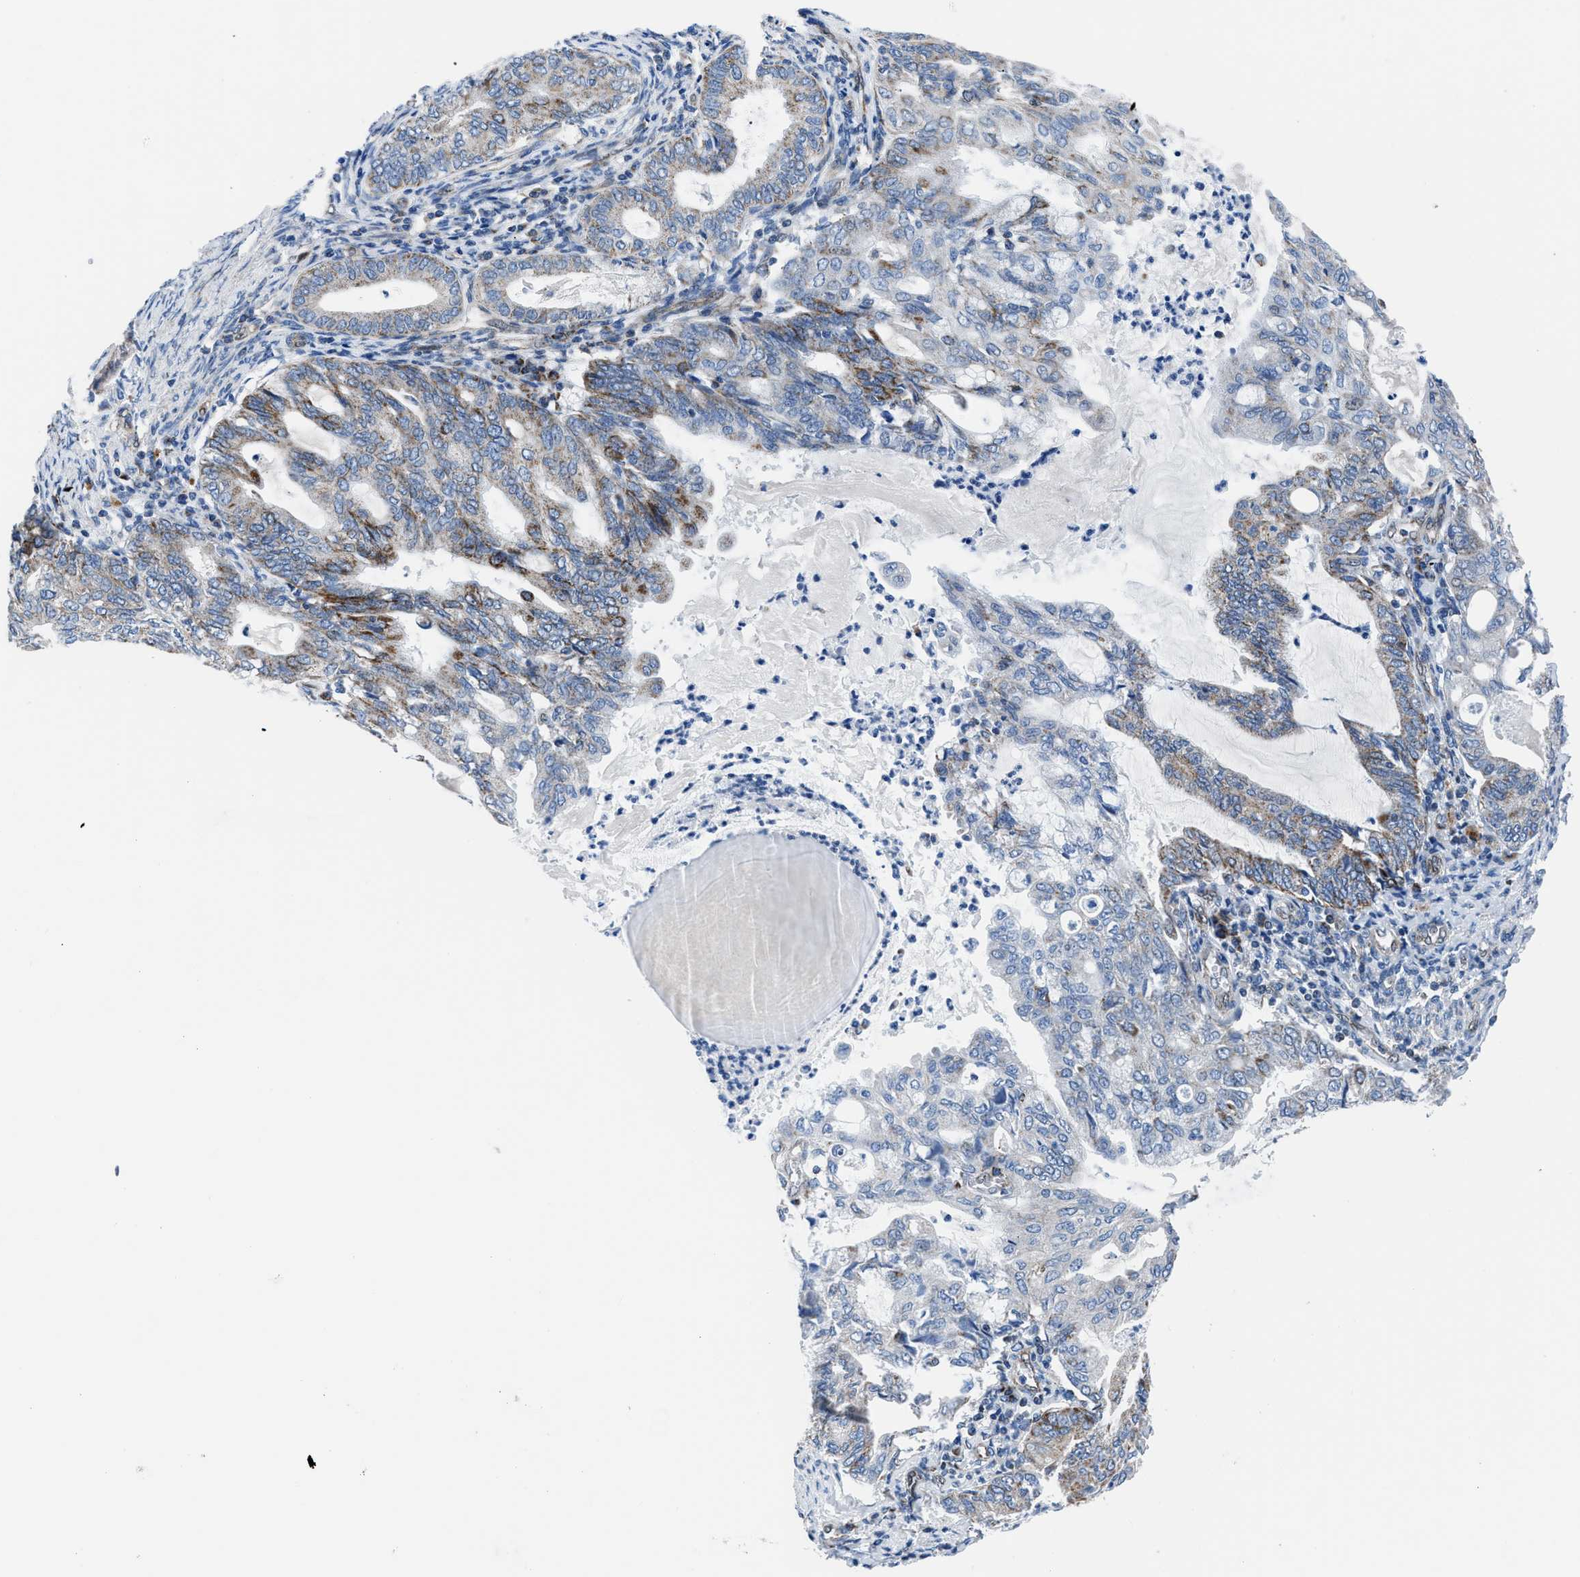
{"staining": {"intensity": "moderate", "quantity": "25%-75%", "location": "cytoplasmic/membranous"}, "tissue": "endometrial cancer", "cell_type": "Tumor cells", "image_type": "cancer", "snomed": [{"axis": "morphology", "description": "Adenocarcinoma, NOS"}, {"axis": "topography", "description": "Endometrium"}], "caption": "Immunohistochemistry (IHC) photomicrograph of endometrial adenocarcinoma stained for a protein (brown), which demonstrates medium levels of moderate cytoplasmic/membranous expression in approximately 25%-75% of tumor cells.", "gene": "LMO2", "patient": {"sex": "female", "age": 86}}